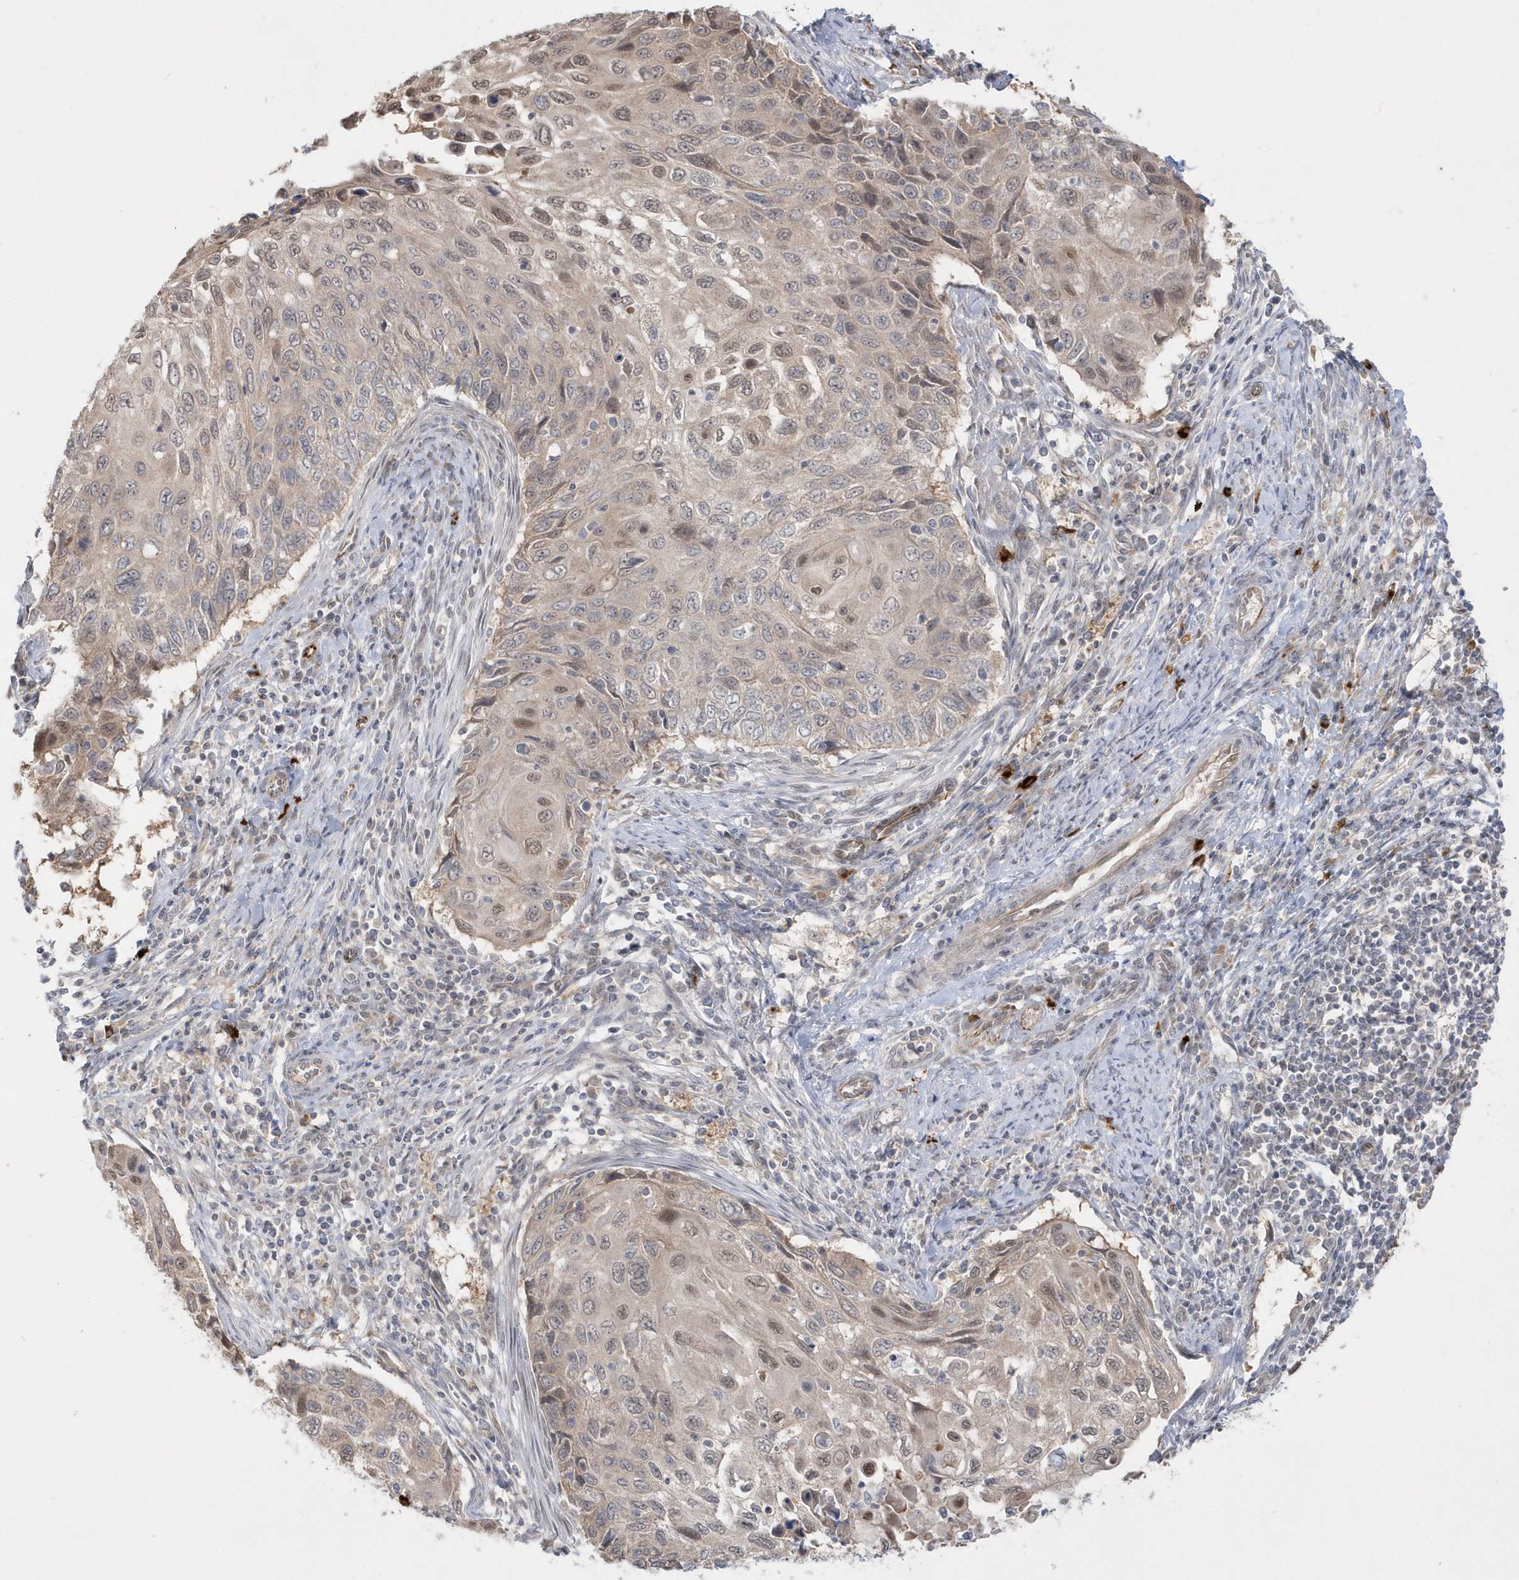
{"staining": {"intensity": "weak", "quantity": "25%-75%", "location": "nuclear"}, "tissue": "cervical cancer", "cell_type": "Tumor cells", "image_type": "cancer", "snomed": [{"axis": "morphology", "description": "Squamous cell carcinoma, NOS"}, {"axis": "topography", "description": "Cervix"}], "caption": "IHC histopathology image of human cervical cancer stained for a protein (brown), which demonstrates low levels of weak nuclear positivity in about 25%-75% of tumor cells.", "gene": "DHX57", "patient": {"sex": "female", "age": 70}}